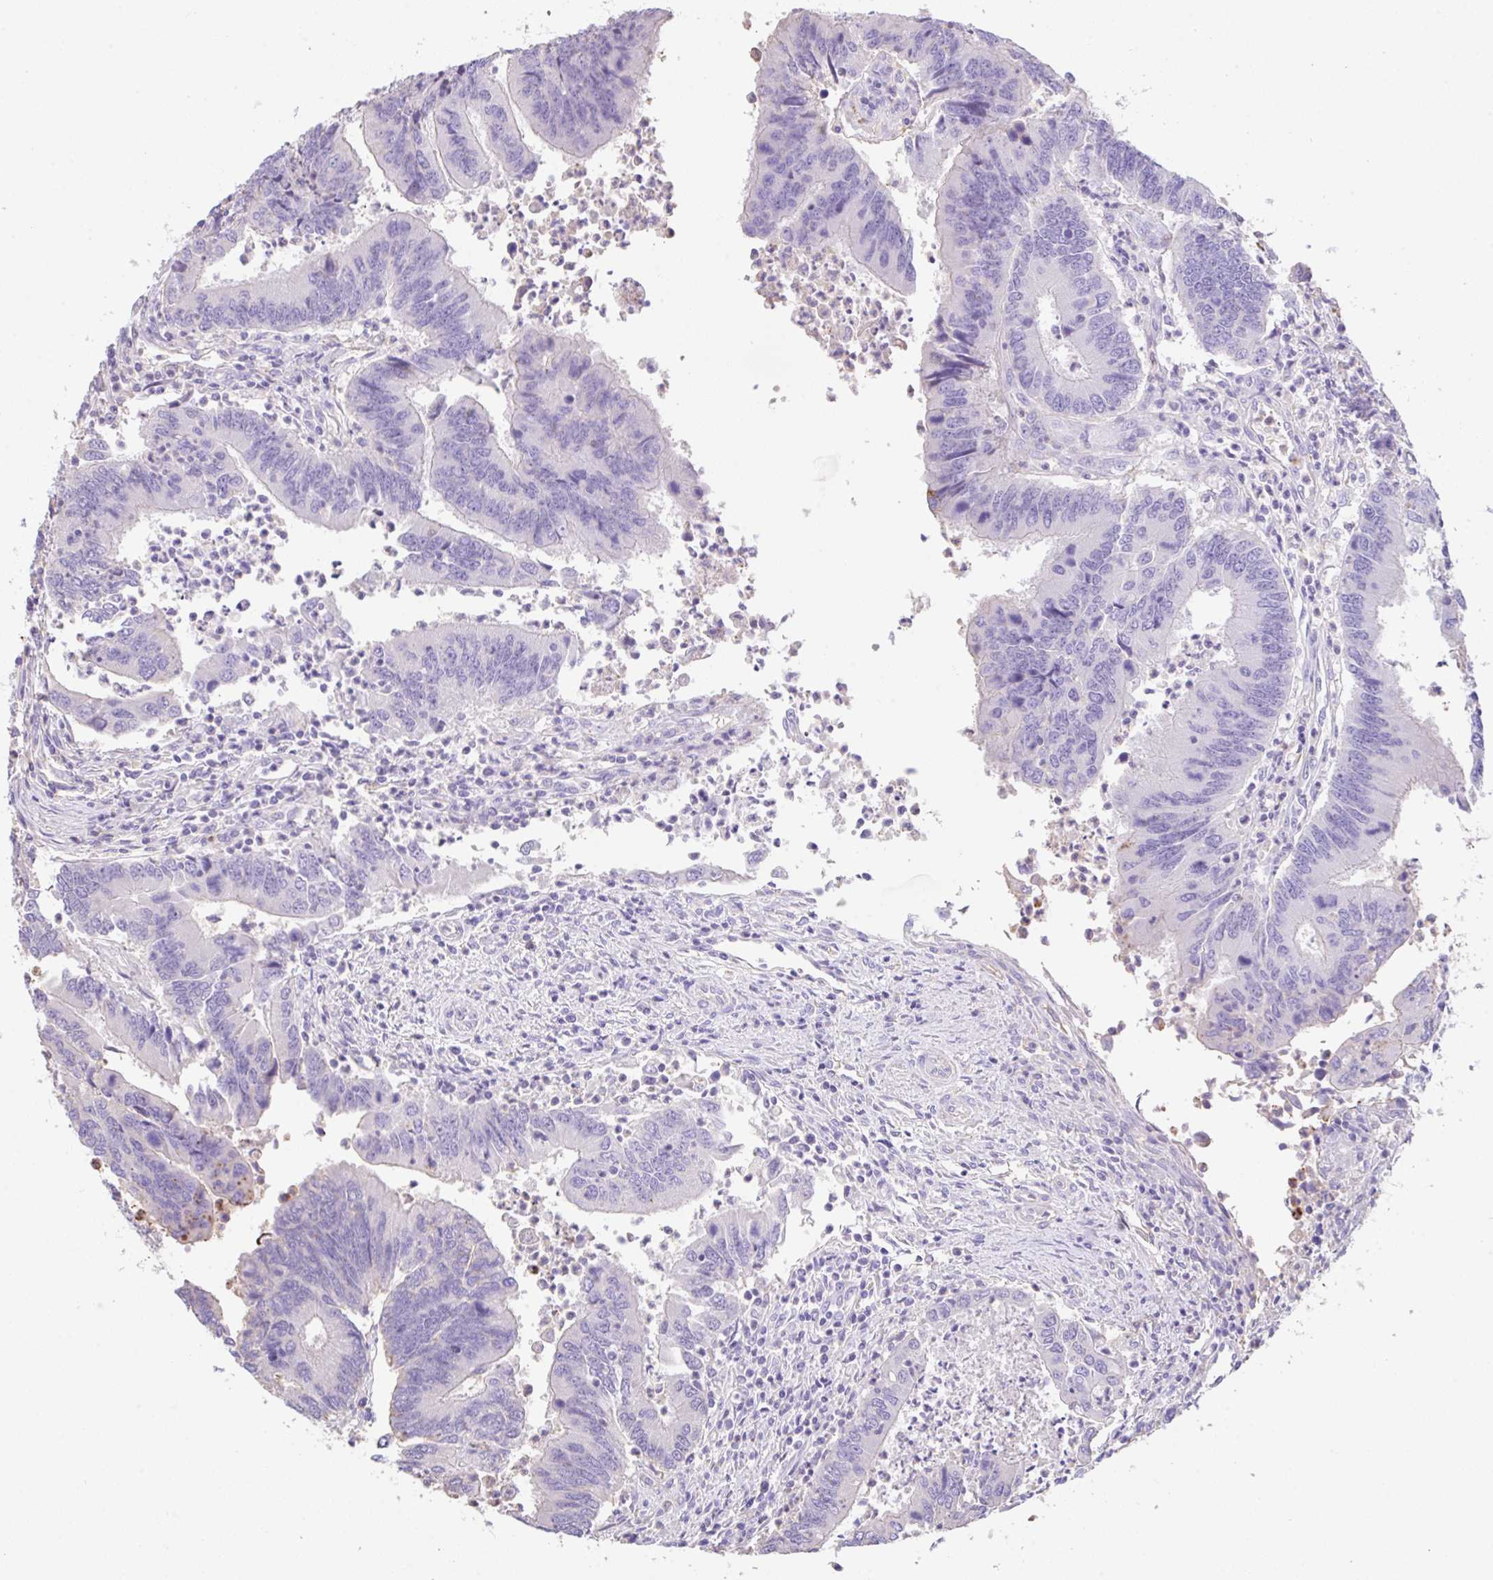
{"staining": {"intensity": "negative", "quantity": "none", "location": "none"}, "tissue": "colorectal cancer", "cell_type": "Tumor cells", "image_type": "cancer", "snomed": [{"axis": "morphology", "description": "Adenocarcinoma, NOS"}, {"axis": "topography", "description": "Colon"}], "caption": "High magnification brightfield microscopy of colorectal cancer (adenocarcinoma) stained with DAB (brown) and counterstained with hematoxylin (blue): tumor cells show no significant expression.", "gene": "HOXC12", "patient": {"sex": "female", "age": 67}}